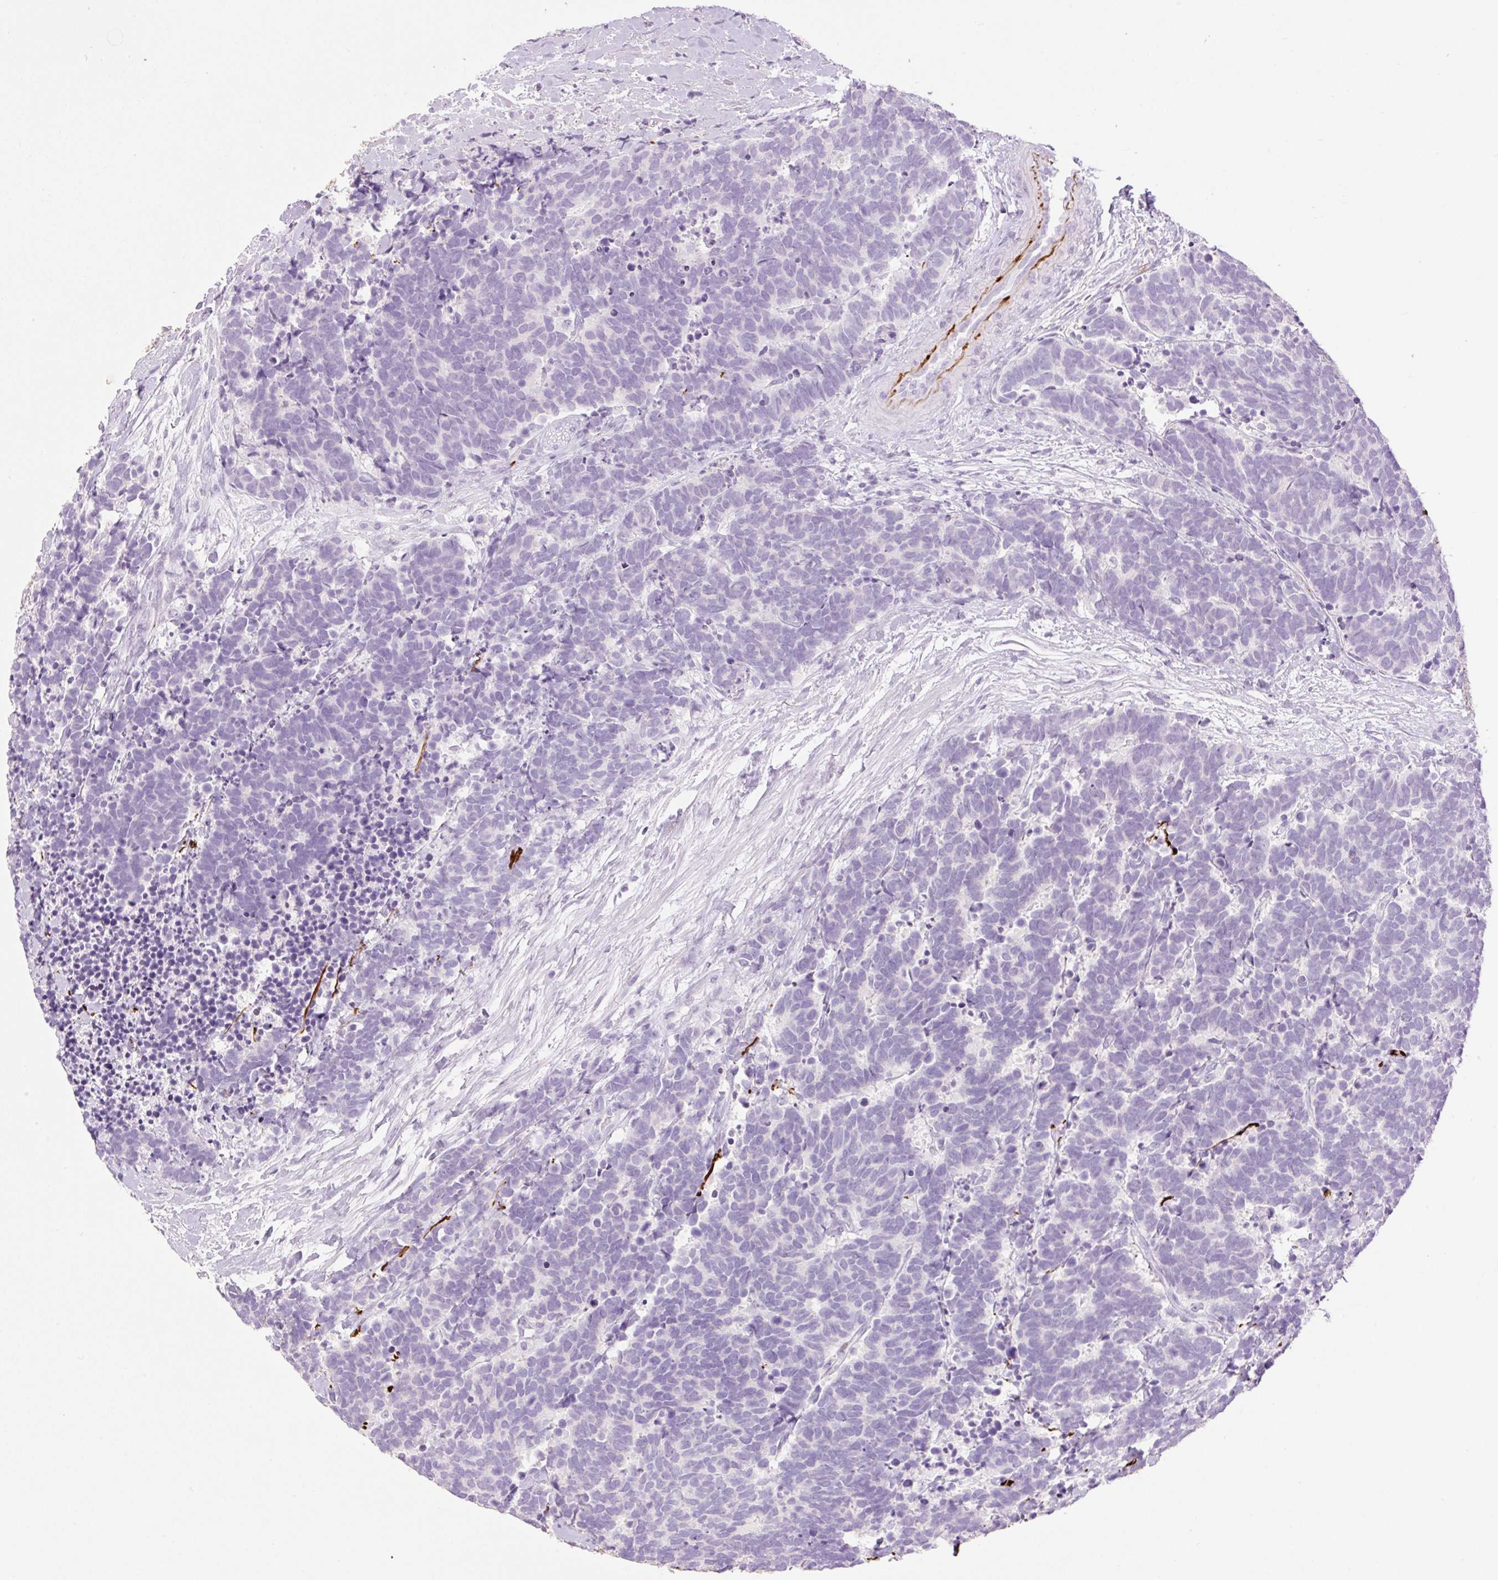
{"staining": {"intensity": "negative", "quantity": "none", "location": "none"}, "tissue": "carcinoid", "cell_type": "Tumor cells", "image_type": "cancer", "snomed": [{"axis": "morphology", "description": "Carcinoma, NOS"}, {"axis": "morphology", "description": "Carcinoid, malignant, NOS"}, {"axis": "topography", "description": "Prostate"}], "caption": "Immunohistochemistry (IHC) of carcinoid reveals no expression in tumor cells. (Stains: DAB IHC with hematoxylin counter stain, Microscopy: brightfield microscopy at high magnification).", "gene": "SP140L", "patient": {"sex": "male", "age": 57}}